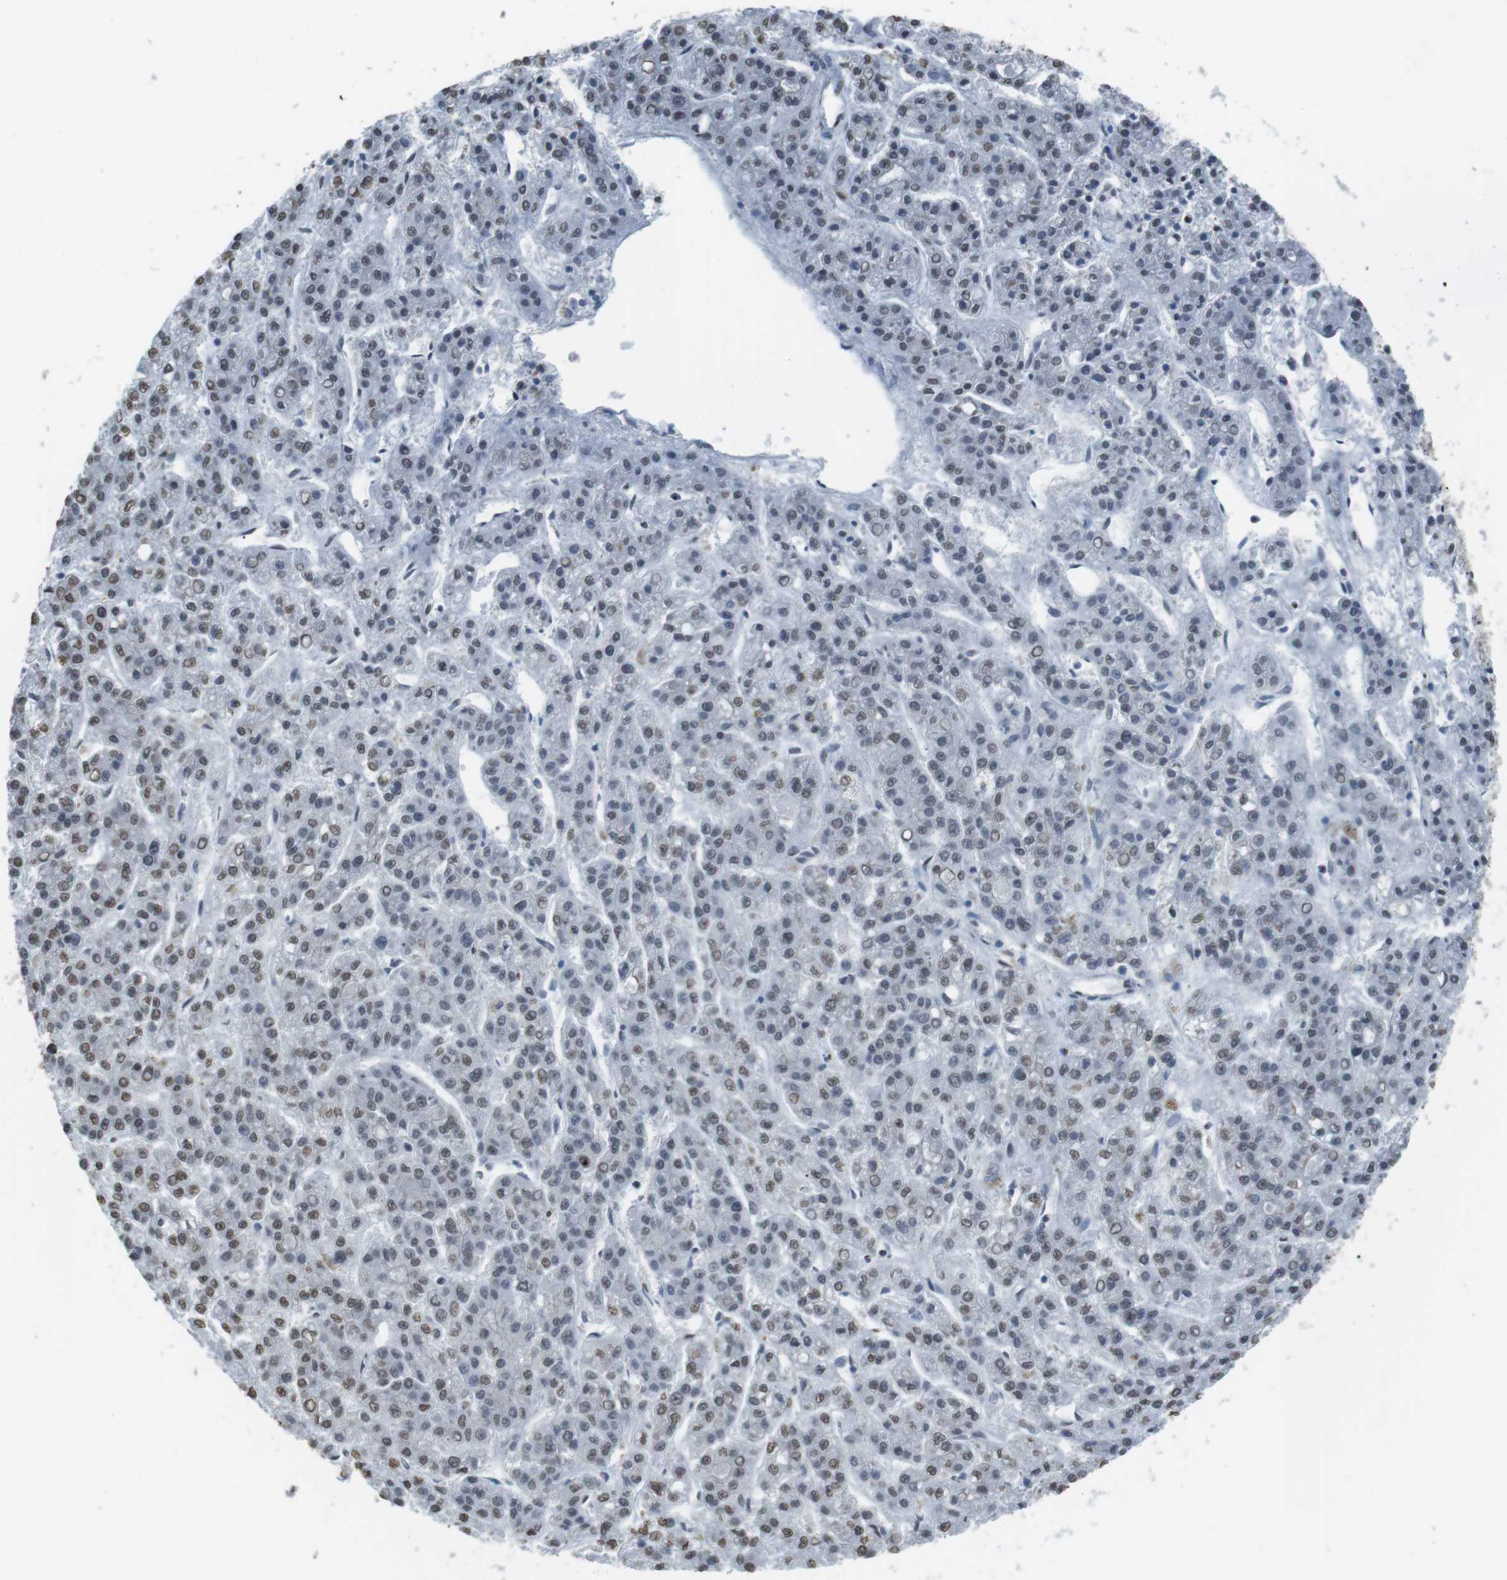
{"staining": {"intensity": "weak", "quantity": "25%-75%", "location": "nuclear"}, "tissue": "liver cancer", "cell_type": "Tumor cells", "image_type": "cancer", "snomed": [{"axis": "morphology", "description": "Carcinoma, Hepatocellular, NOS"}, {"axis": "topography", "description": "Liver"}], "caption": "A brown stain highlights weak nuclear positivity of a protein in liver cancer tumor cells. (DAB IHC with brightfield microscopy, high magnification).", "gene": "USP7", "patient": {"sex": "male", "age": 70}}